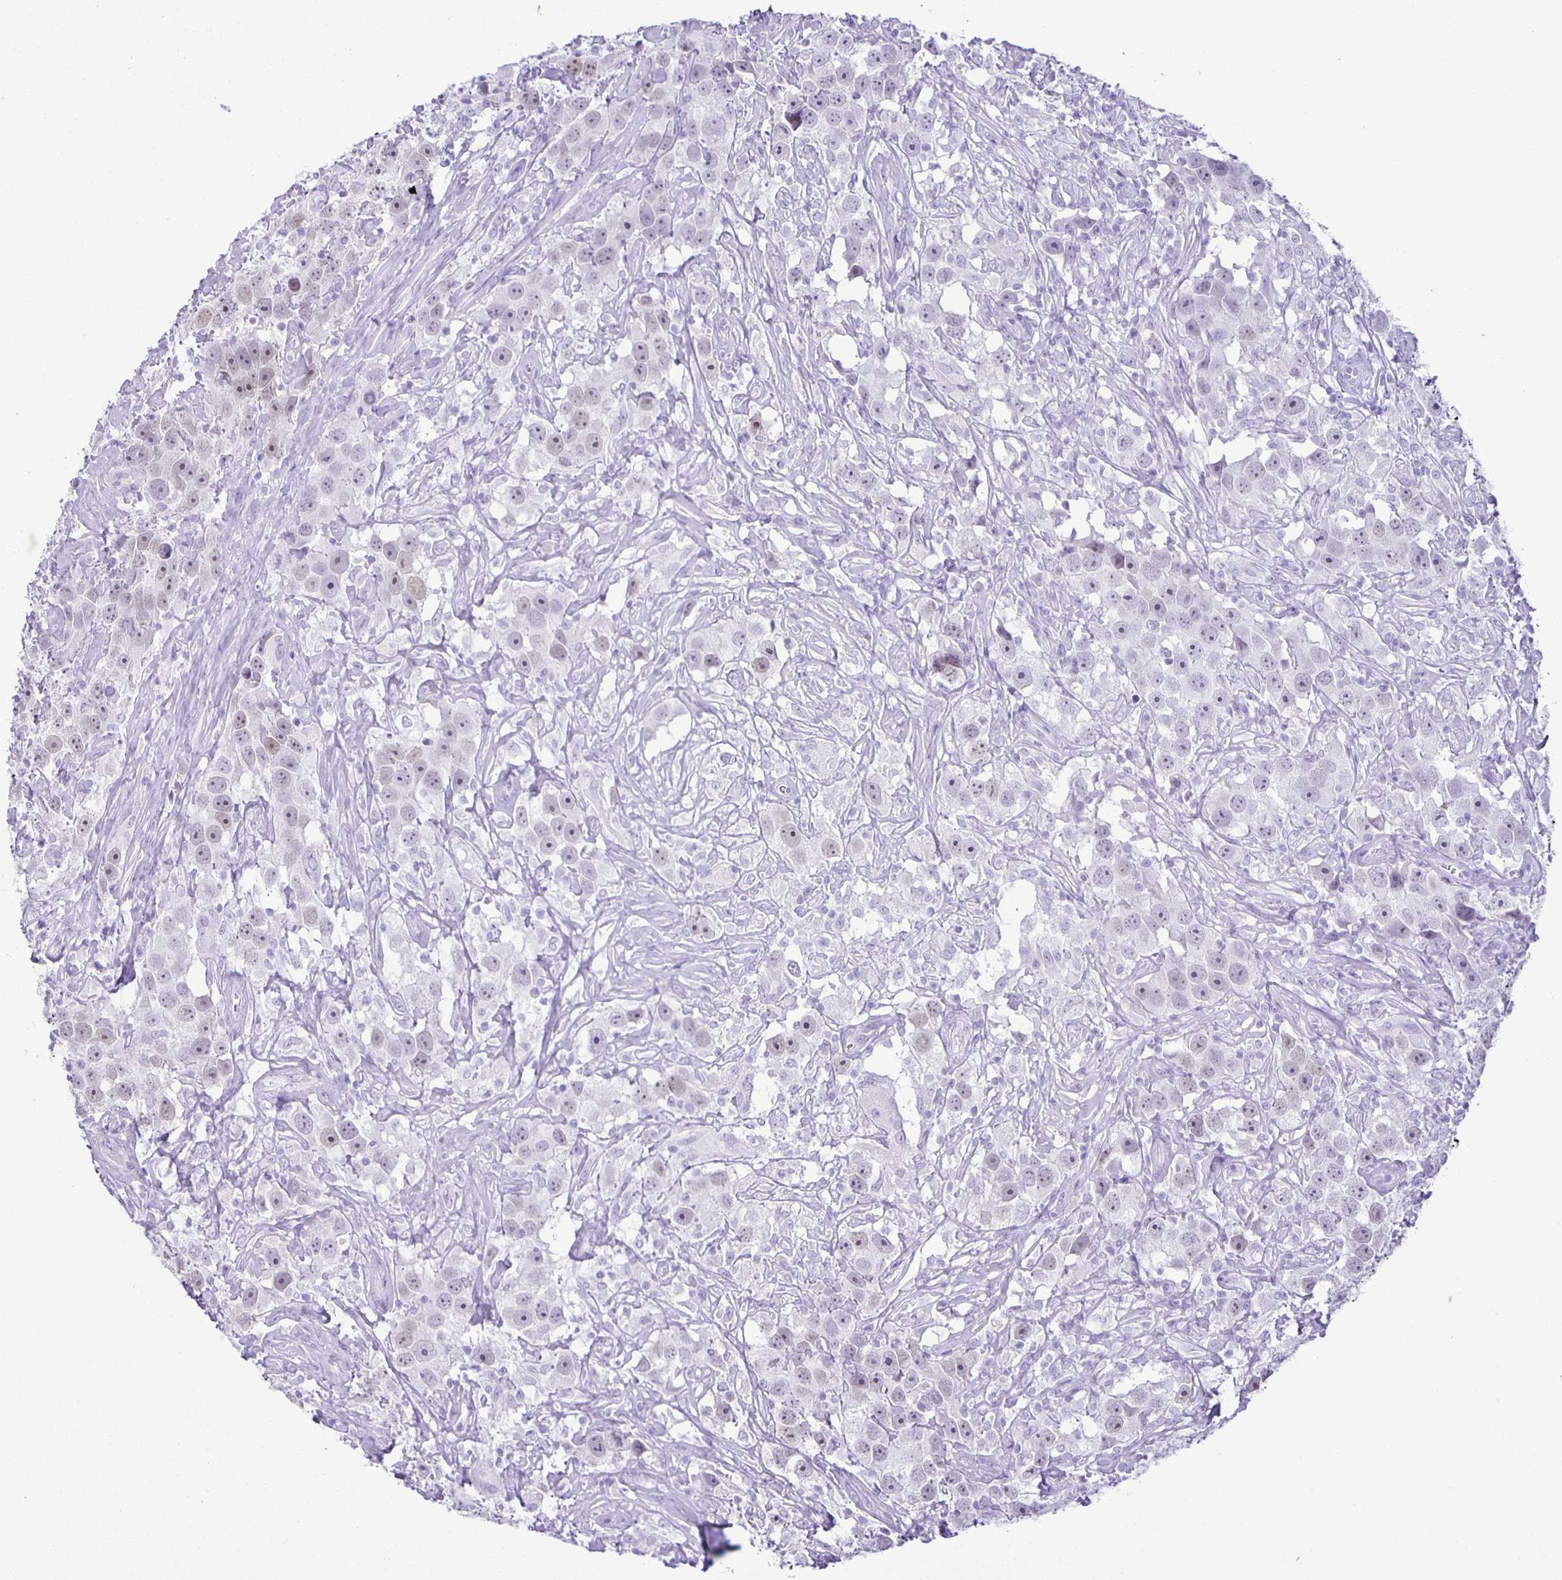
{"staining": {"intensity": "weak", "quantity": "25%-75%", "location": "nuclear"}, "tissue": "testis cancer", "cell_type": "Tumor cells", "image_type": "cancer", "snomed": [{"axis": "morphology", "description": "Seminoma, NOS"}, {"axis": "topography", "description": "Testis"}], "caption": "Protein staining of testis seminoma tissue demonstrates weak nuclear staining in approximately 25%-75% of tumor cells. The staining is performed using DAB (3,3'-diaminobenzidine) brown chromogen to label protein expression. The nuclei are counter-stained blue using hematoxylin.", "gene": "EZHIP", "patient": {"sex": "male", "age": 49}}